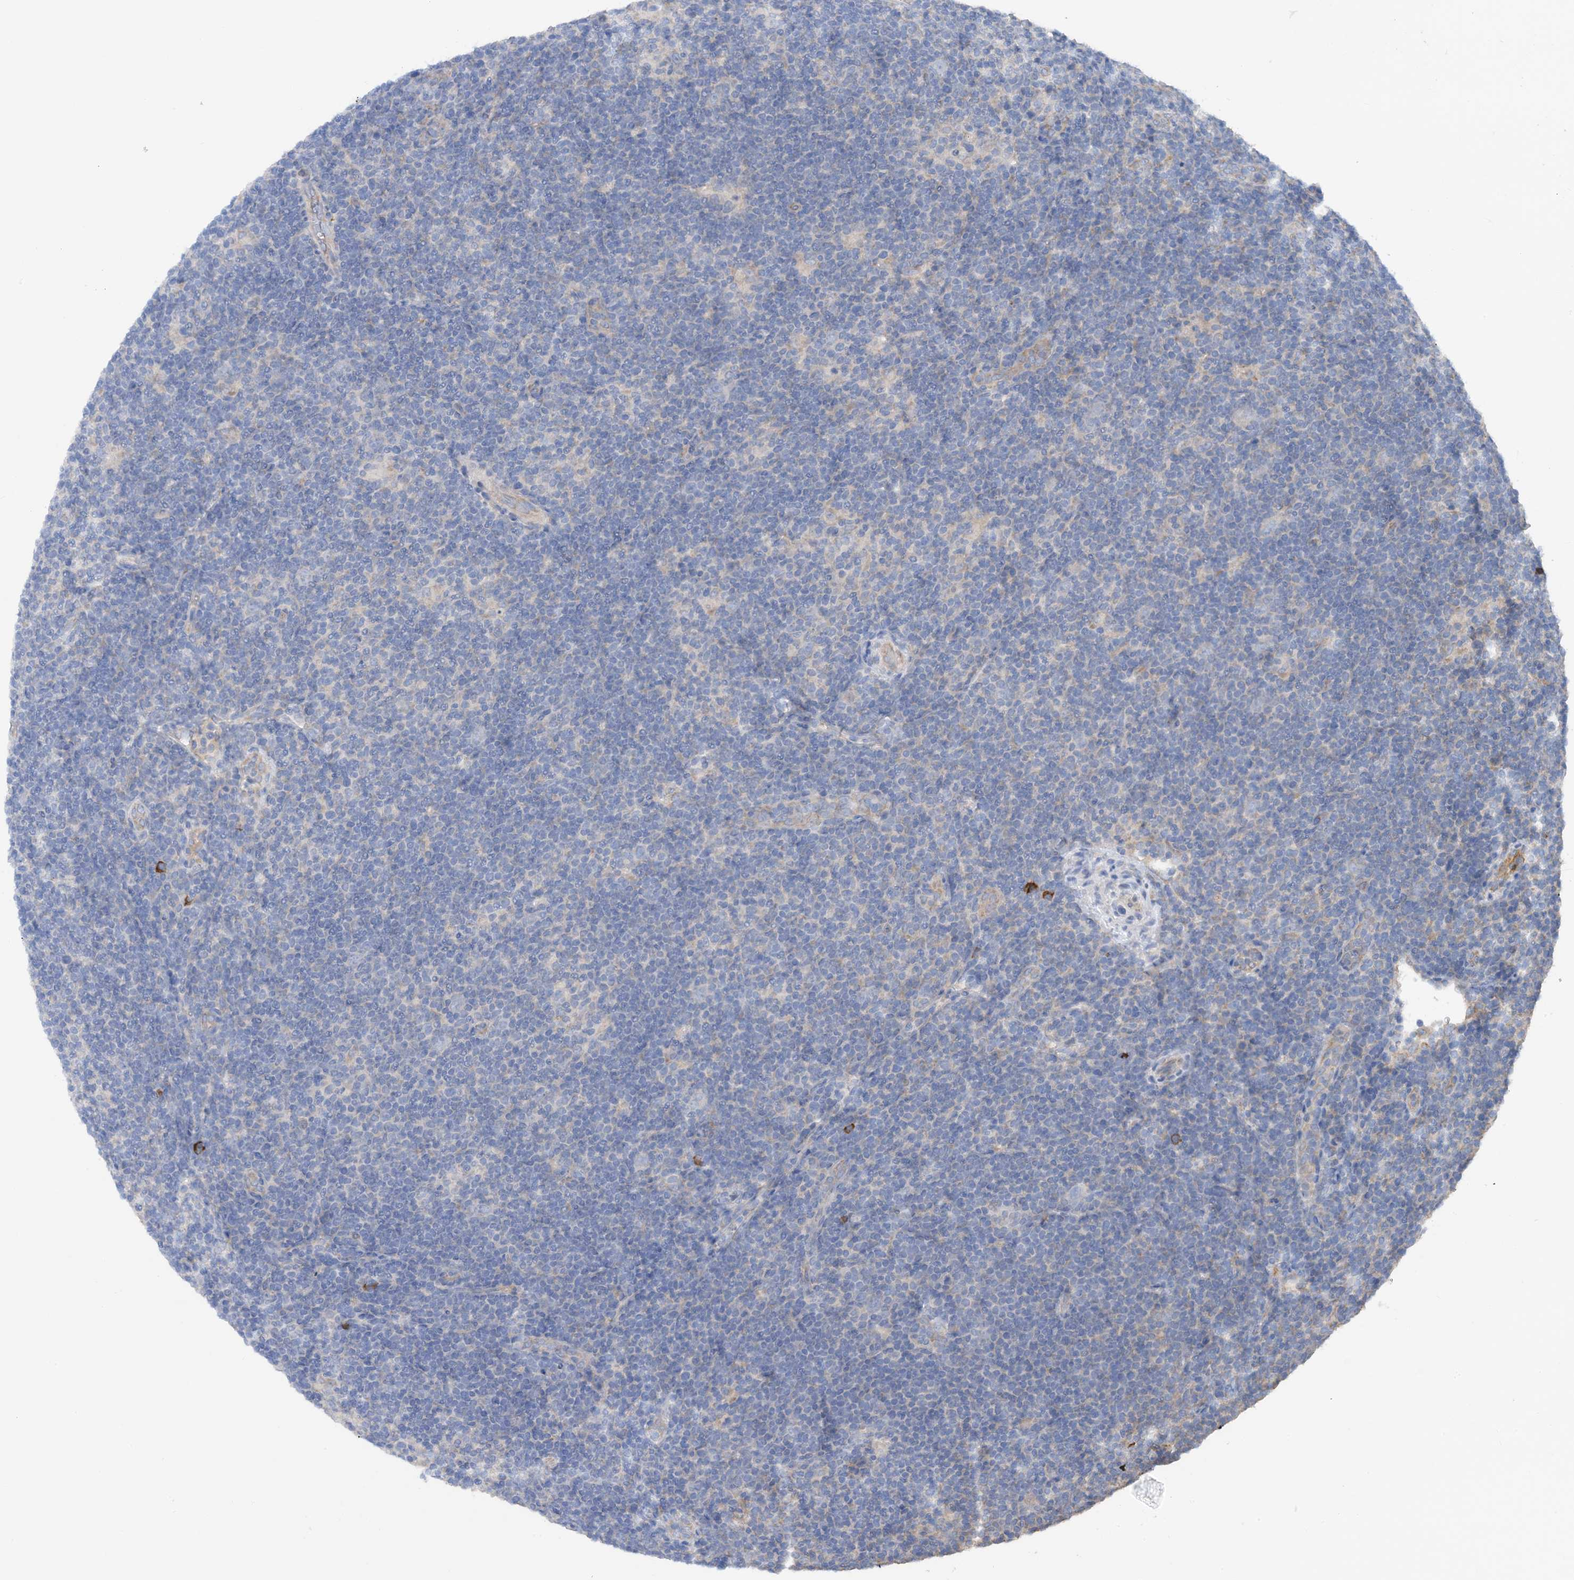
{"staining": {"intensity": "negative", "quantity": "none", "location": "none"}, "tissue": "lymphoma", "cell_type": "Tumor cells", "image_type": "cancer", "snomed": [{"axis": "morphology", "description": "Hodgkin's disease, NOS"}, {"axis": "topography", "description": "Lymph node"}], "caption": "Tumor cells are negative for brown protein staining in lymphoma.", "gene": "SLC5A11", "patient": {"sex": "female", "age": 57}}